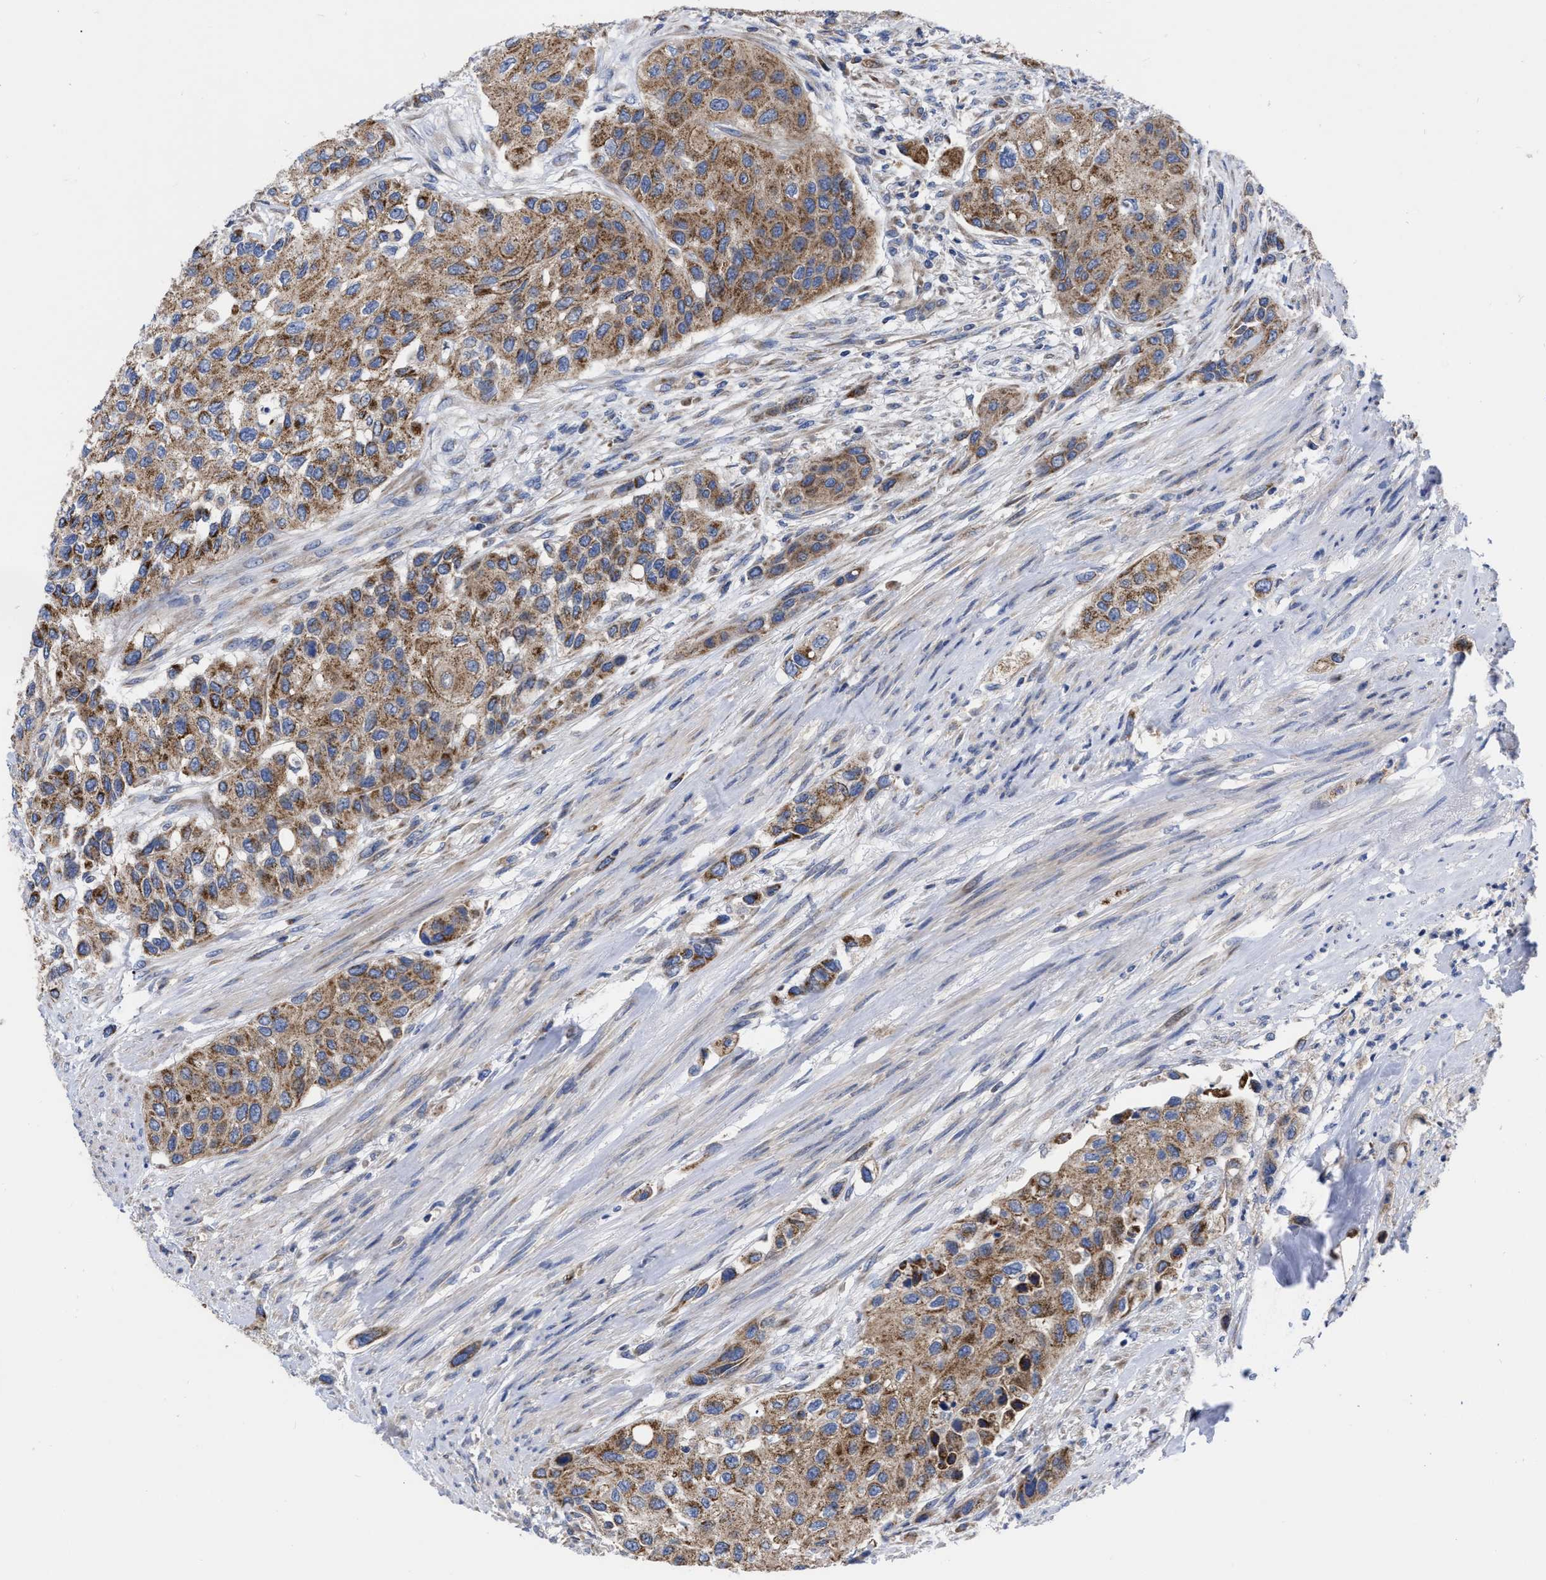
{"staining": {"intensity": "moderate", "quantity": ">75%", "location": "cytoplasmic/membranous"}, "tissue": "urothelial cancer", "cell_type": "Tumor cells", "image_type": "cancer", "snomed": [{"axis": "morphology", "description": "Urothelial carcinoma, High grade"}, {"axis": "topography", "description": "Urinary bladder"}], "caption": "There is medium levels of moderate cytoplasmic/membranous positivity in tumor cells of urothelial cancer, as demonstrated by immunohistochemical staining (brown color).", "gene": "CDKN2C", "patient": {"sex": "female", "age": 56}}